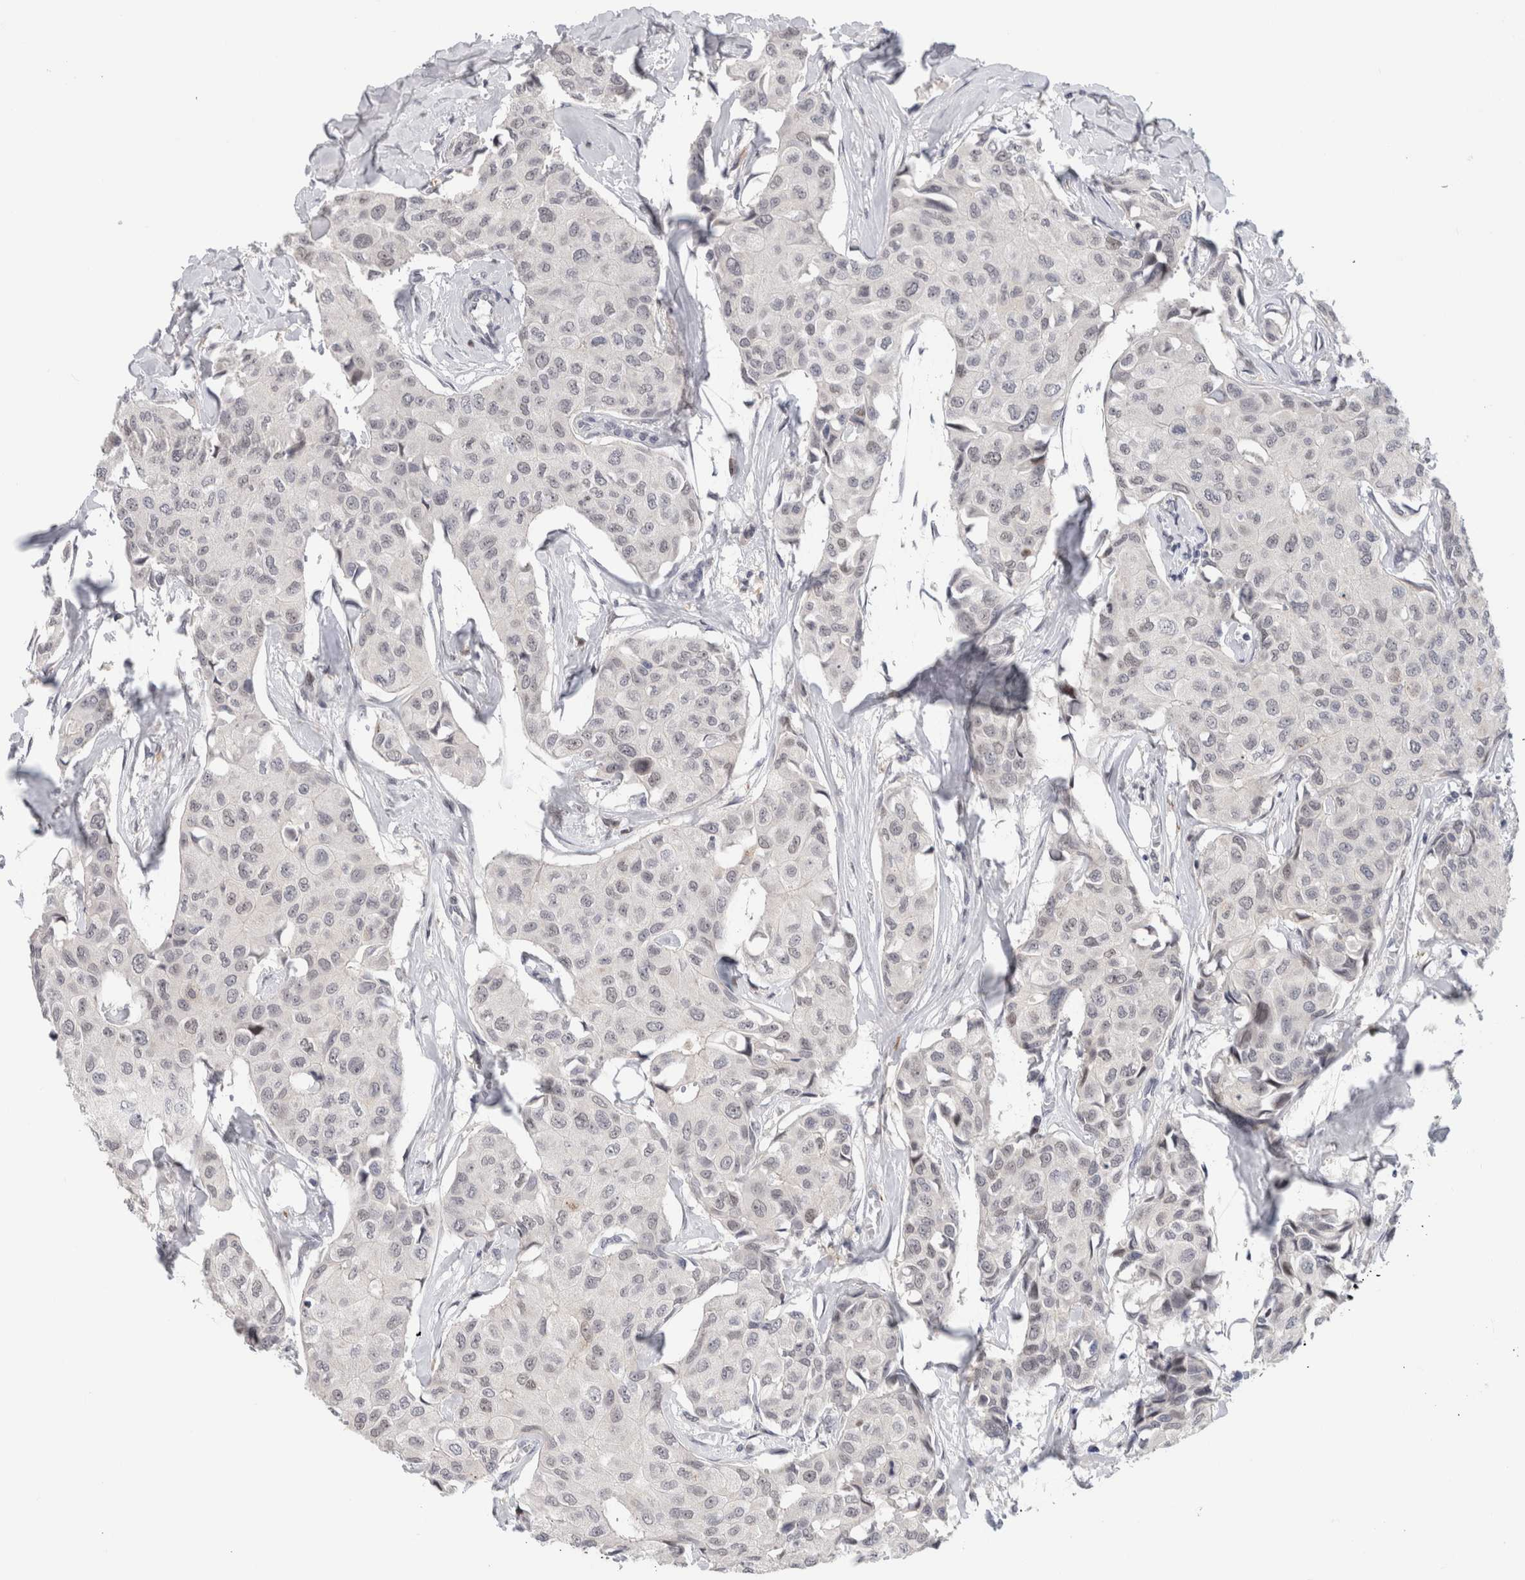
{"staining": {"intensity": "negative", "quantity": "none", "location": "none"}, "tissue": "breast cancer", "cell_type": "Tumor cells", "image_type": "cancer", "snomed": [{"axis": "morphology", "description": "Duct carcinoma"}, {"axis": "topography", "description": "Breast"}], "caption": "There is no significant staining in tumor cells of breast invasive ductal carcinoma.", "gene": "ZNF521", "patient": {"sex": "female", "age": 80}}